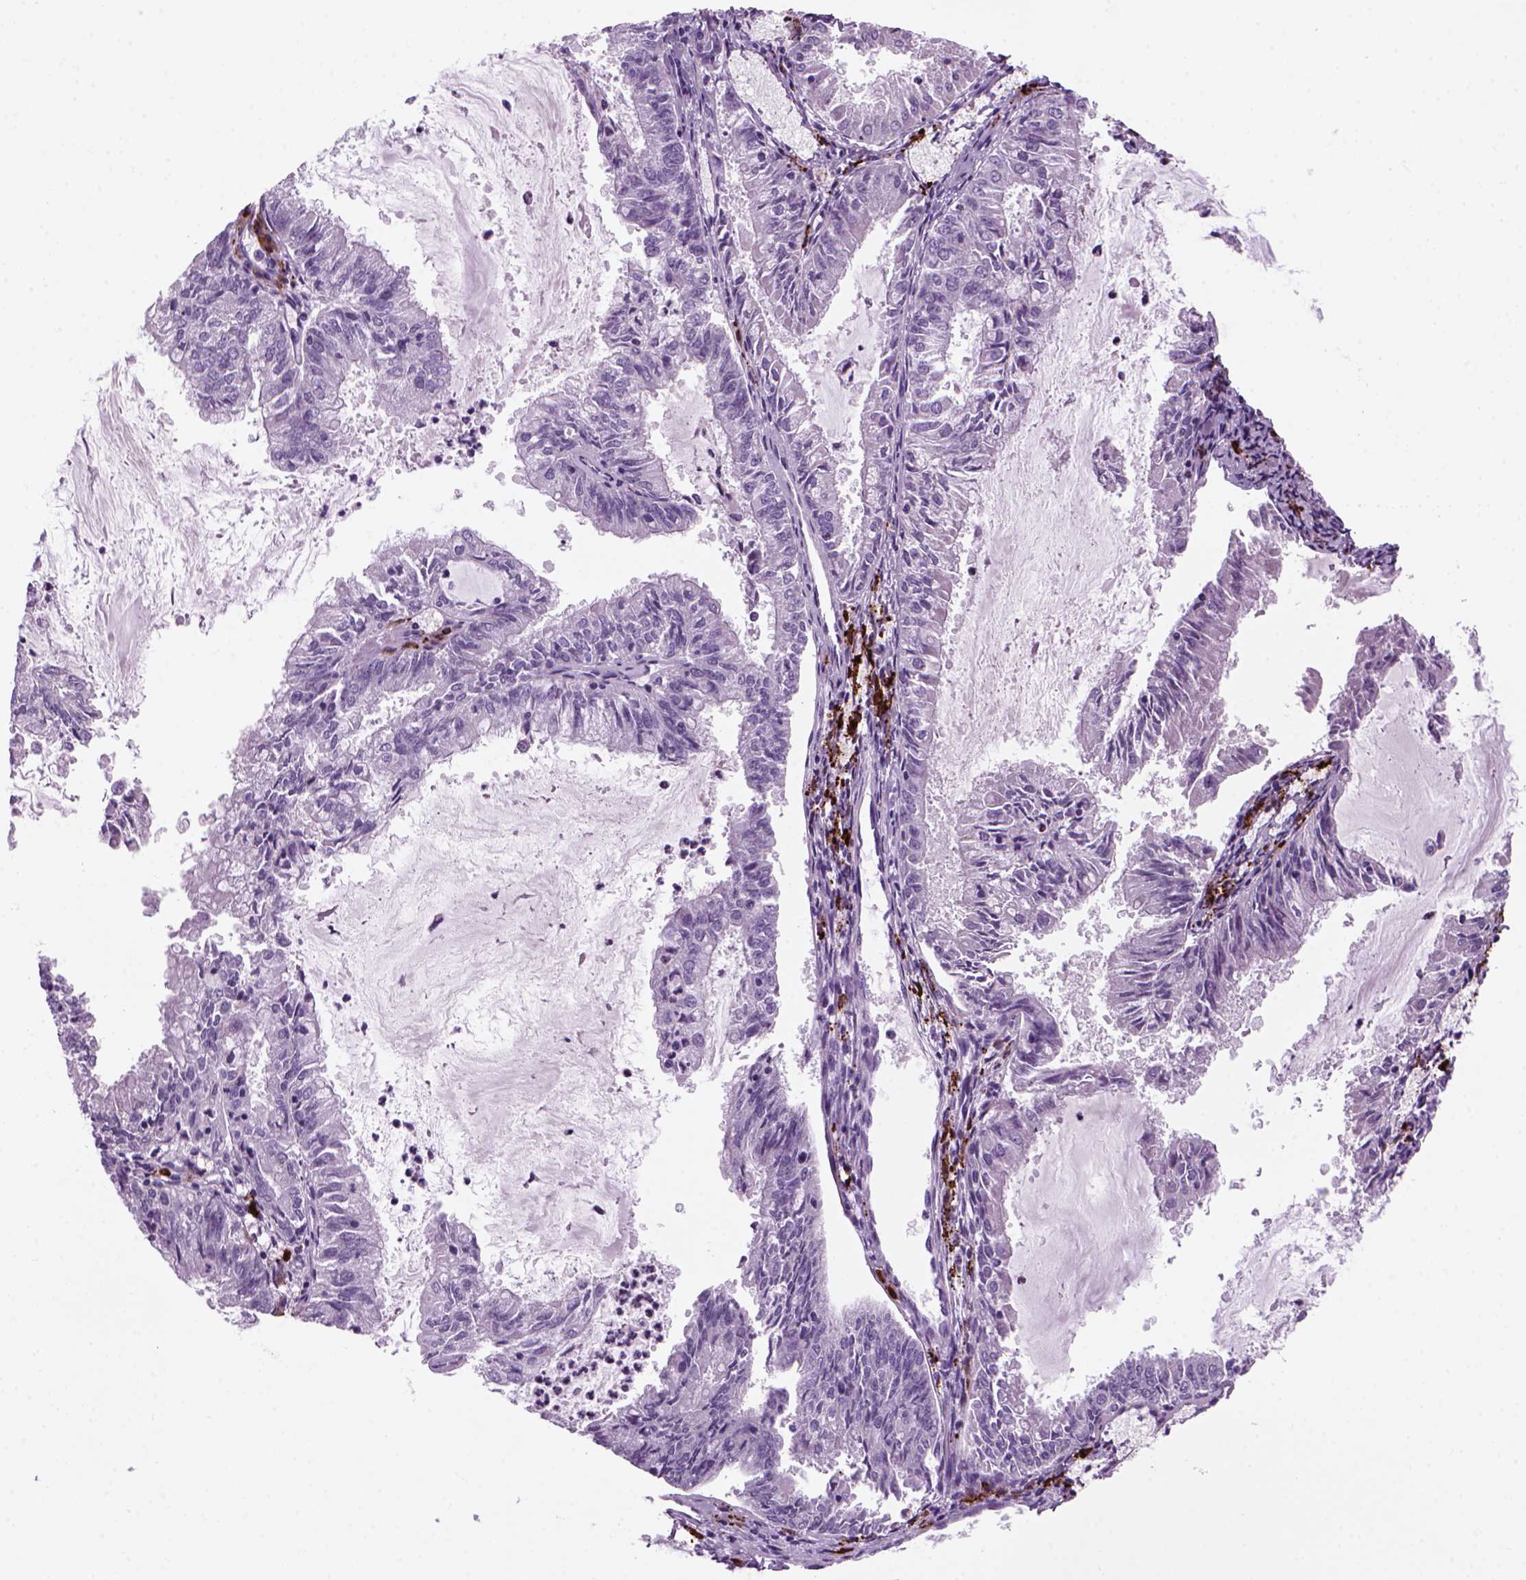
{"staining": {"intensity": "negative", "quantity": "none", "location": "none"}, "tissue": "endometrial cancer", "cell_type": "Tumor cells", "image_type": "cancer", "snomed": [{"axis": "morphology", "description": "Adenocarcinoma, NOS"}, {"axis": "topography", "description": "Endometrium"}], "caption": "A photomicrograph of human endometrial adenocarcinoma is negative for staining in tumor cells.", "gene": "MZB1", "patient": {"sex": "female", "age": 57}}